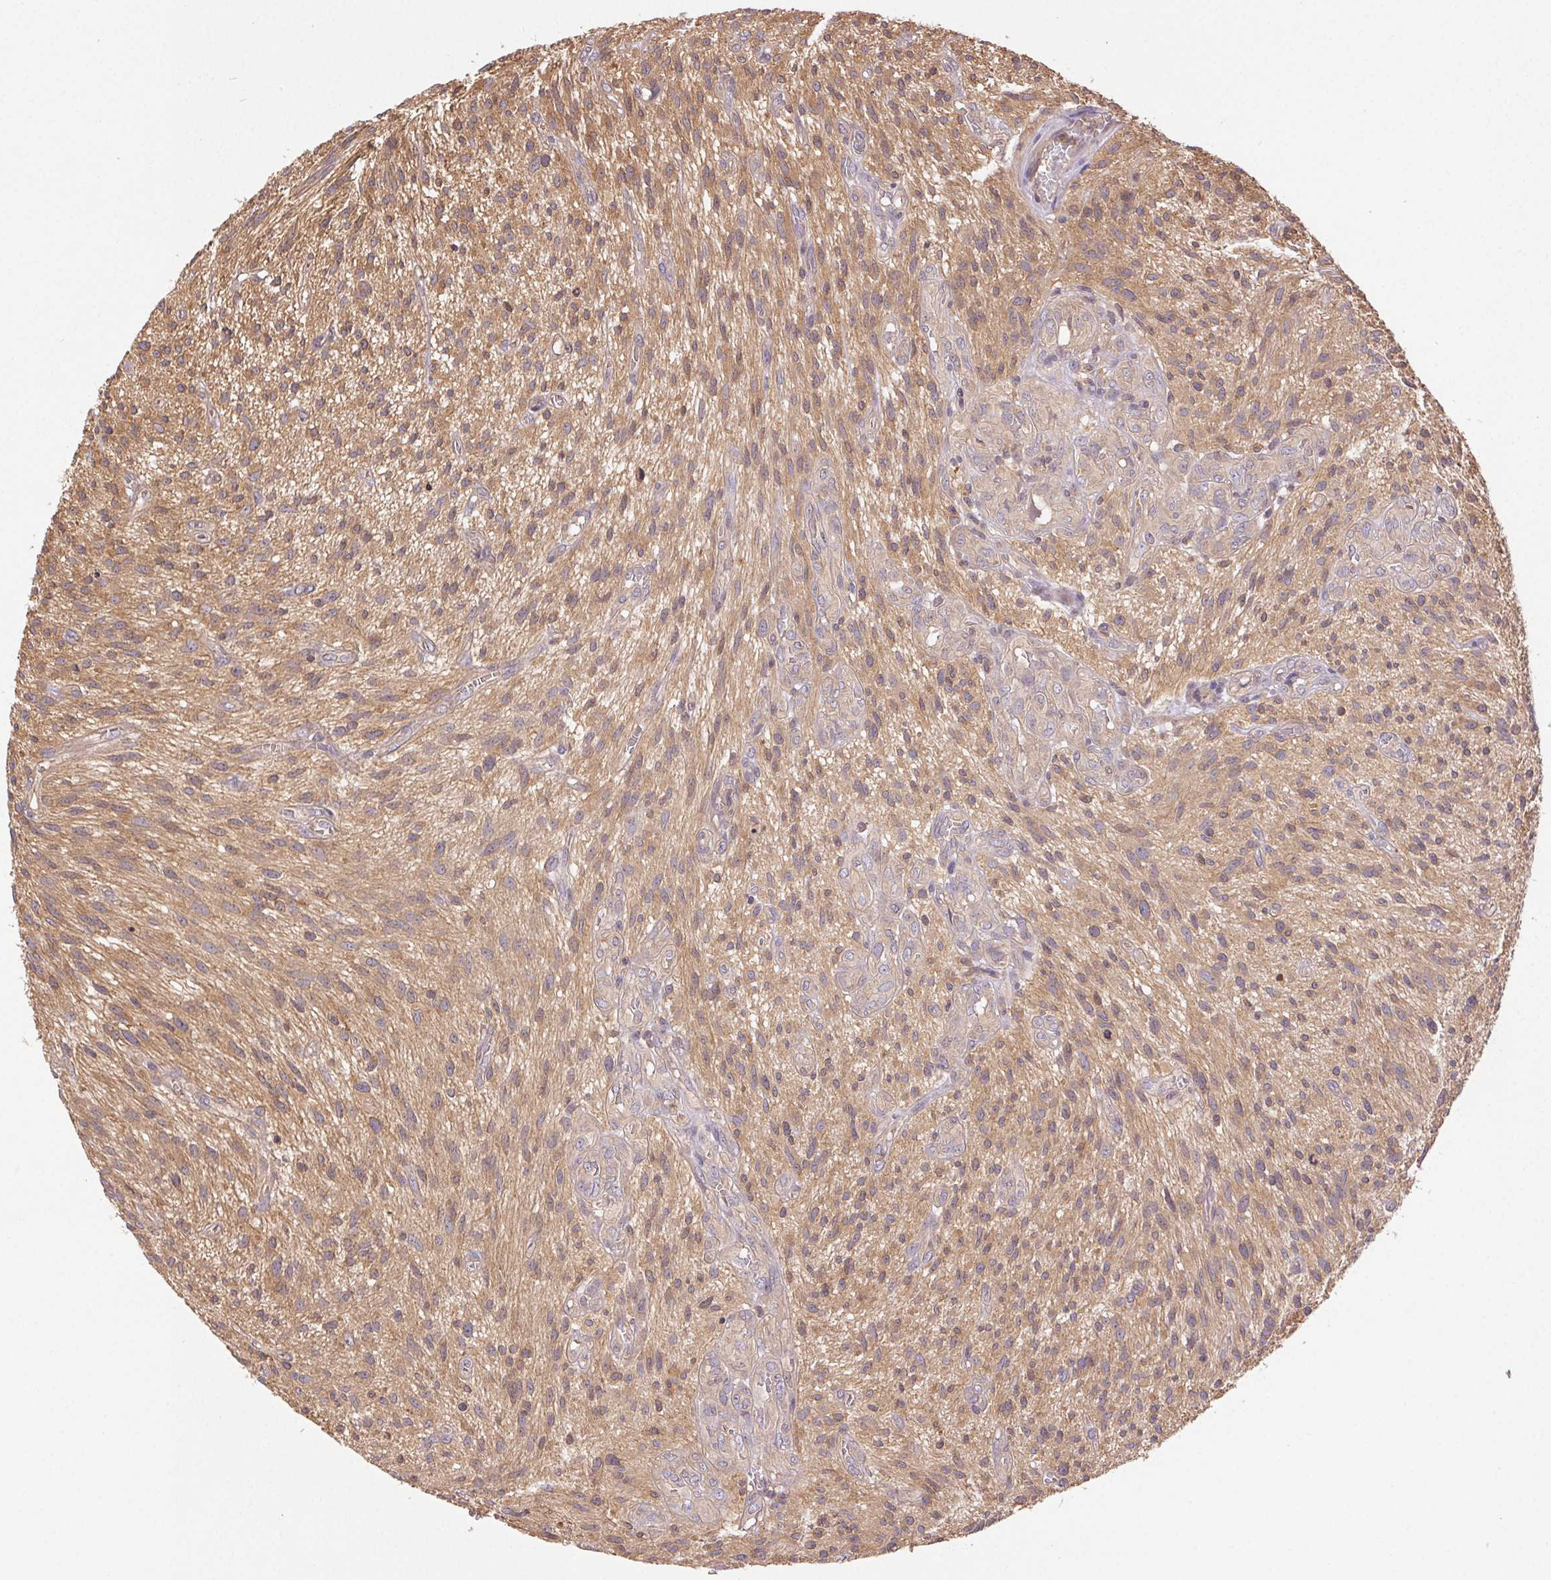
{"staining": {"intensity": "weak", "quantity": ">75%", "location": "cytoplasmic/membranous"}, "tissue": "glioma", "cell_type": "Tumor cells", "image_type": "cancer", "snomed": [{"axis": "morphology", "description": "Glioma, malignant, High grade"}, {"axis": "topography", "description": "Brain"}], "caption": "Immunohistochemical staining of human malignant glioma (high-grade) displays weak cytoplasmic/membranous protein positivity in approximately >75% of tumor cells.", "gene": "GDI2", "patient": {"sex": "male", "age": 75}}